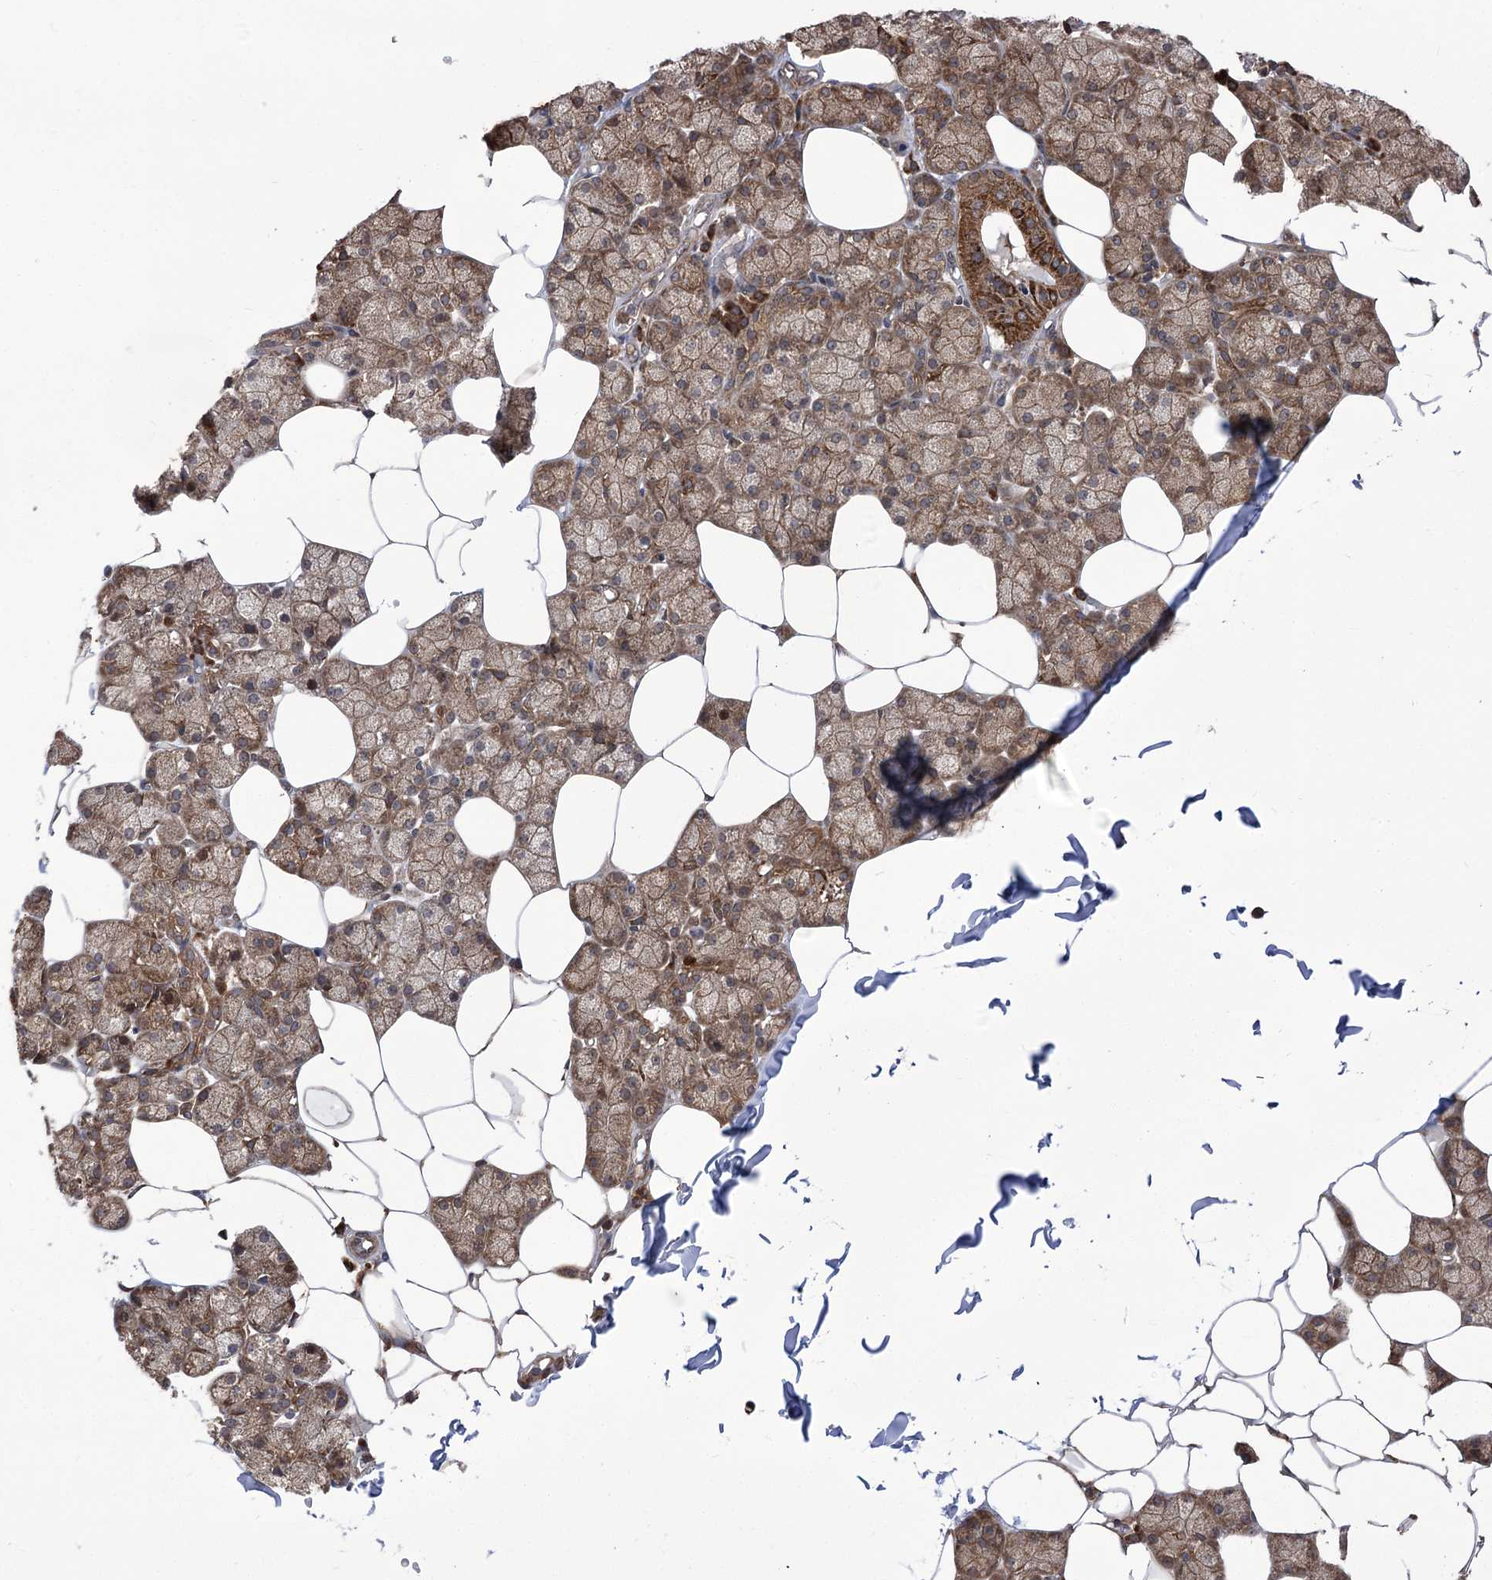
{"staining": {"intensity": "strong", "quantity": ">75%", "location": "cytoplasmic/membranous"}, "tissue": "salivary gland", "cell_type": "Glandular cells", "image_type": "normal", "snomed": [{"axis": "morphology", "description": "Normal tissue, NOS"}, {"axis": "topography", "description": "Salivary gland"}], "caption": "Brown immunohistochemical staining in unremarkable human salivary gland displays strong cytoplasmic/membranous expression in about >75% of glandular cells.", "gene": "XYLB", "patient": {"sex": "male", "age": 62}}